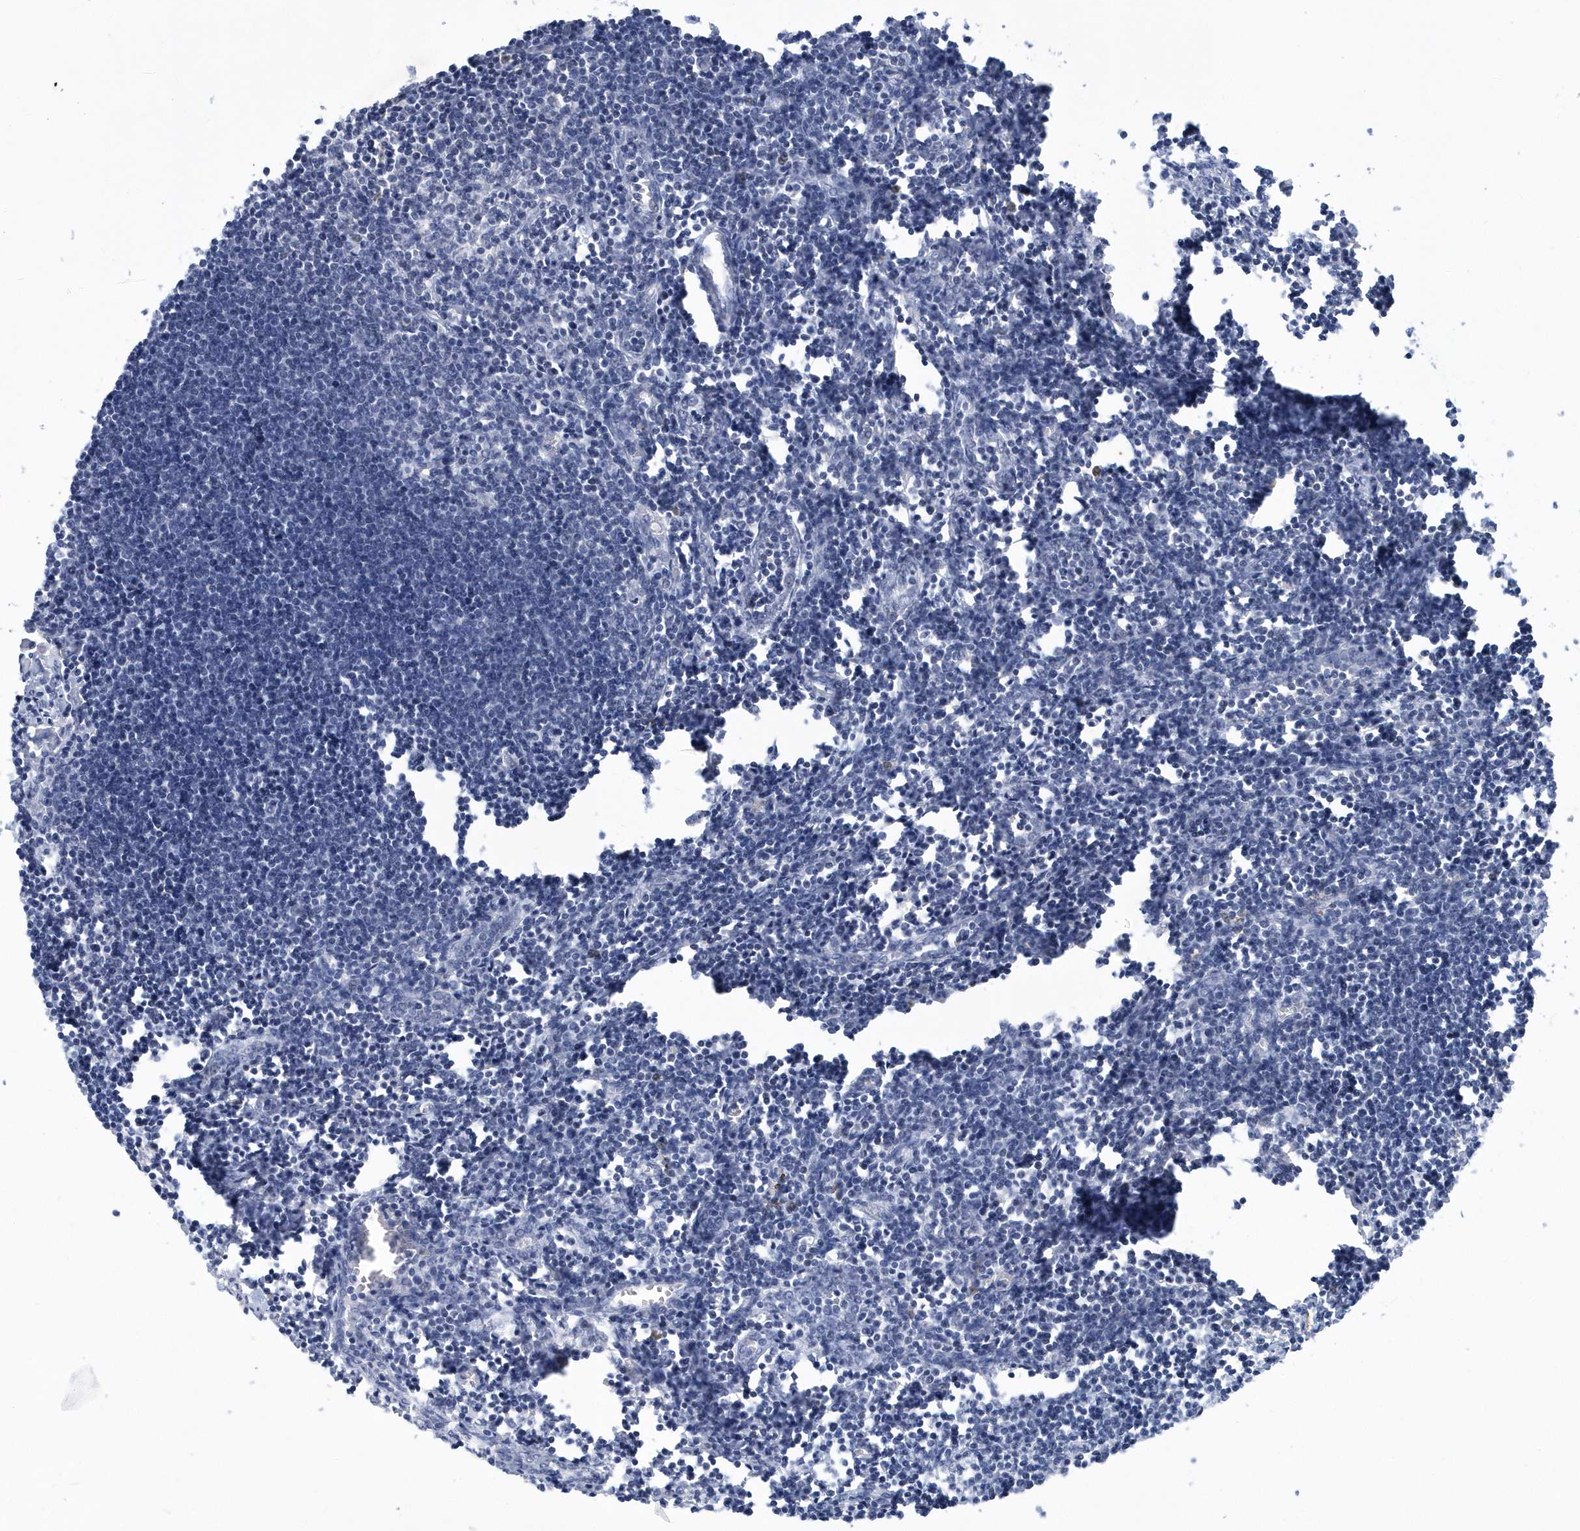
{"staining": {"intensity": "negative", "quantity": "none", "location": "none"}, "tissue": "lymph node", "cell_type": "Germinal center cells", "image_type": "normal", "snomed": [{"axis": "morphology", "description": "Normal tissue, NOS"}, {"axis": "morphology", "description": "Malignant melanoma, Metastatic site"}, {"axis": "topography", "description": "Lymph node"}], "caption": "Immunohistochemistry histopathology image of benign lymph node stained for a protein (brown), which displays no staining in germinal center cells.", "gene": "SRGAP3", "patient": {"sex": "male", "age": 41}}